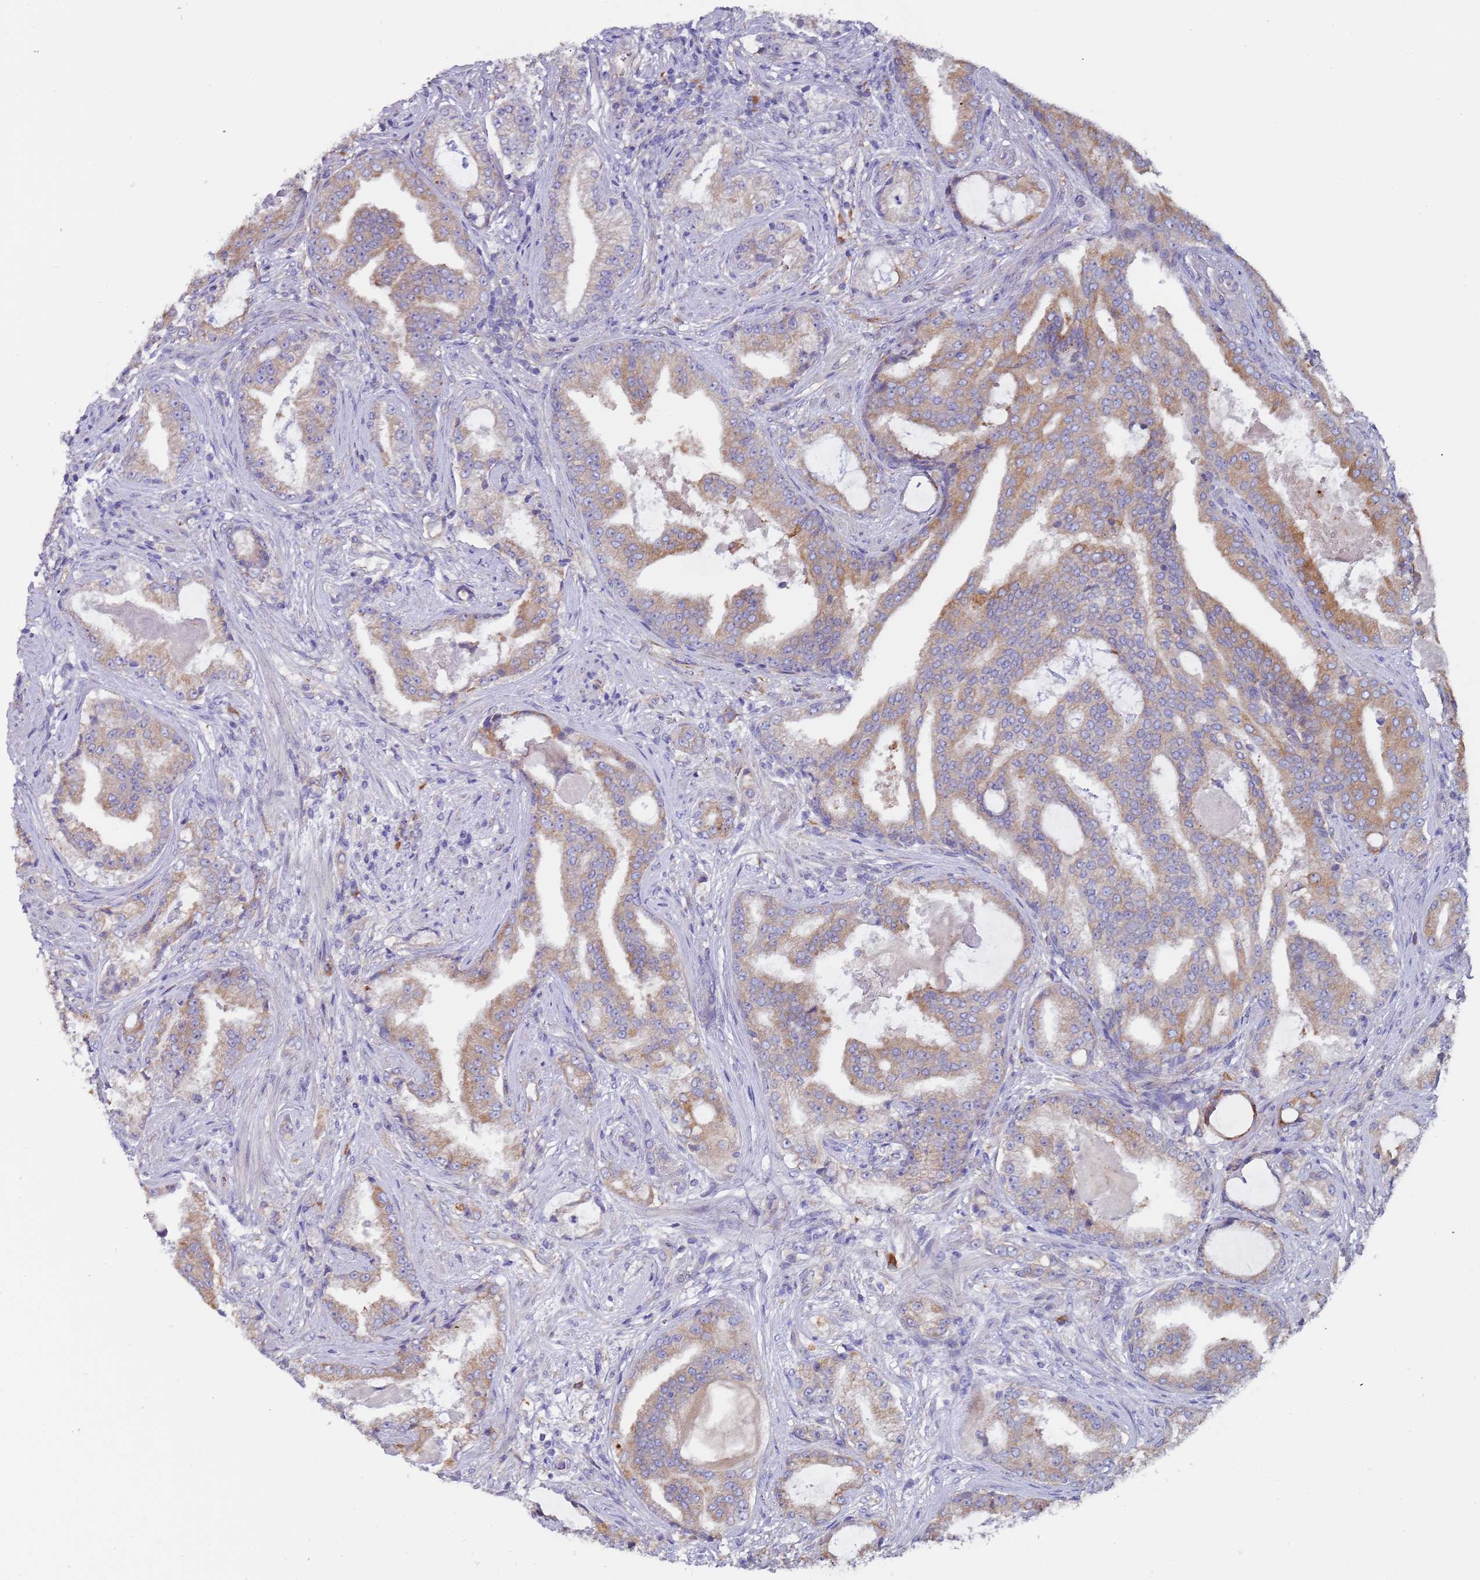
{"staining": {"intensity": "moderate", "quantity": "25%-75%", "location": "cytoplasmic/membranous"}, "tissue": "prostate cancer", "cell_type": "Tumor cells", "image_type": "cancer", "snomed": [{"axis": "morphology", "description": "Adenocarcinoma, High grade"}, {"axis": "topography", "description": "Prostate"}], "caption": "A photomicrograph of human prostate adenocarcinoma (high-grade) stained for a protein displays moderate cytoplasmic/membranous brown staining in tumor cells.", "gene": "ZNF844", "patient": {"sex": "male", "age": 68}}